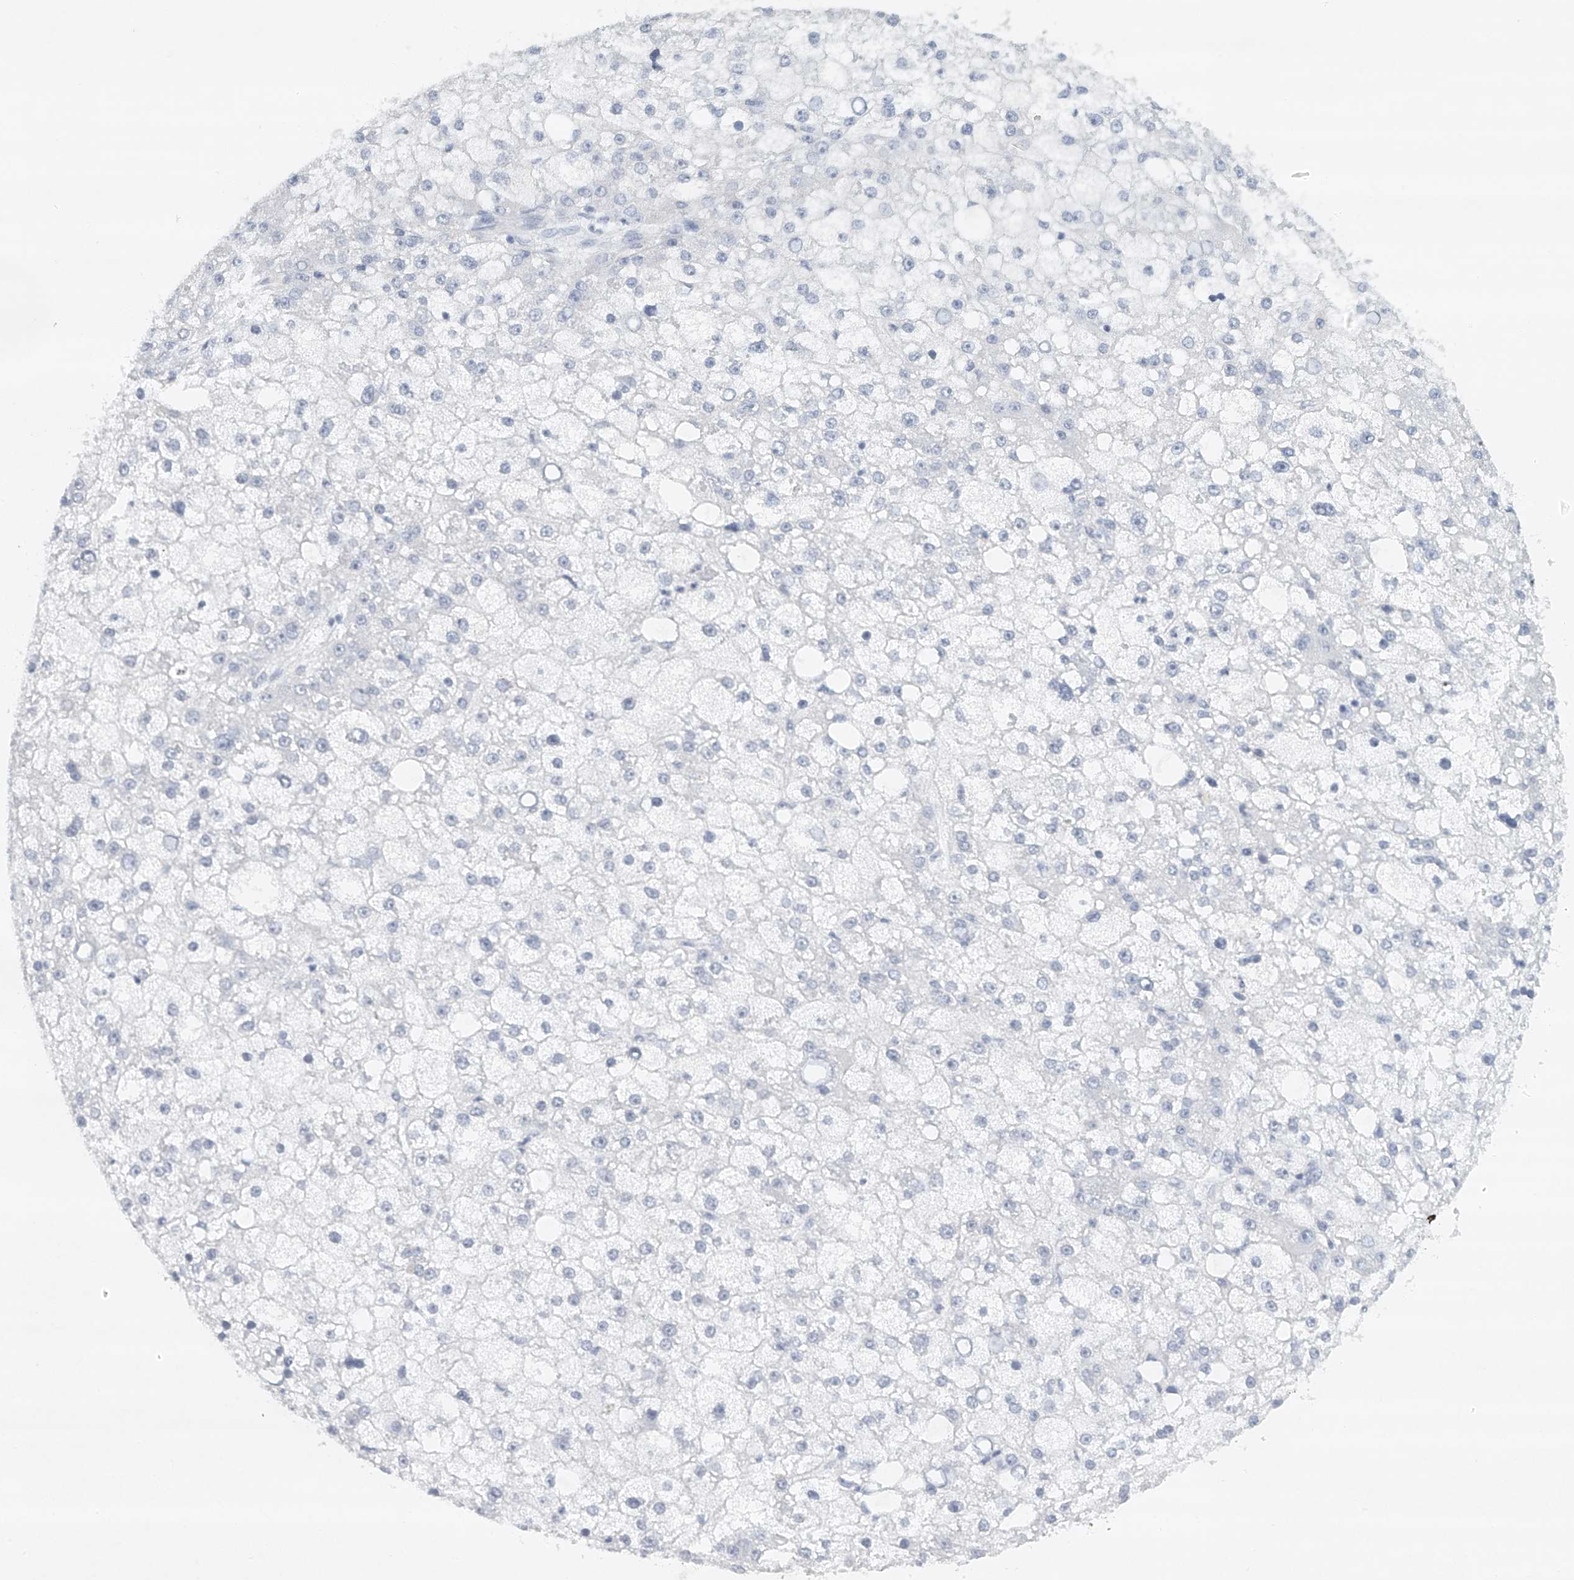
{"staining": {"intensity": "negative", "quantity": "none", "location": "none"}, "tissue": "liver cancer", "cell_type": "Tumor cells", "image_type": "cancer", "snomed": [{"axis": "morphology", "description": "Carcinoma, Hepatocellular, NOS"}, {"axis": "topography", "description": "Liver"}], "caption": "IHC of hepatocellular carcinoma (liver) exhibits no positivity in tumor cells.", "gene": "FAT2", "patient": {"sex": "male", "age": 67}}